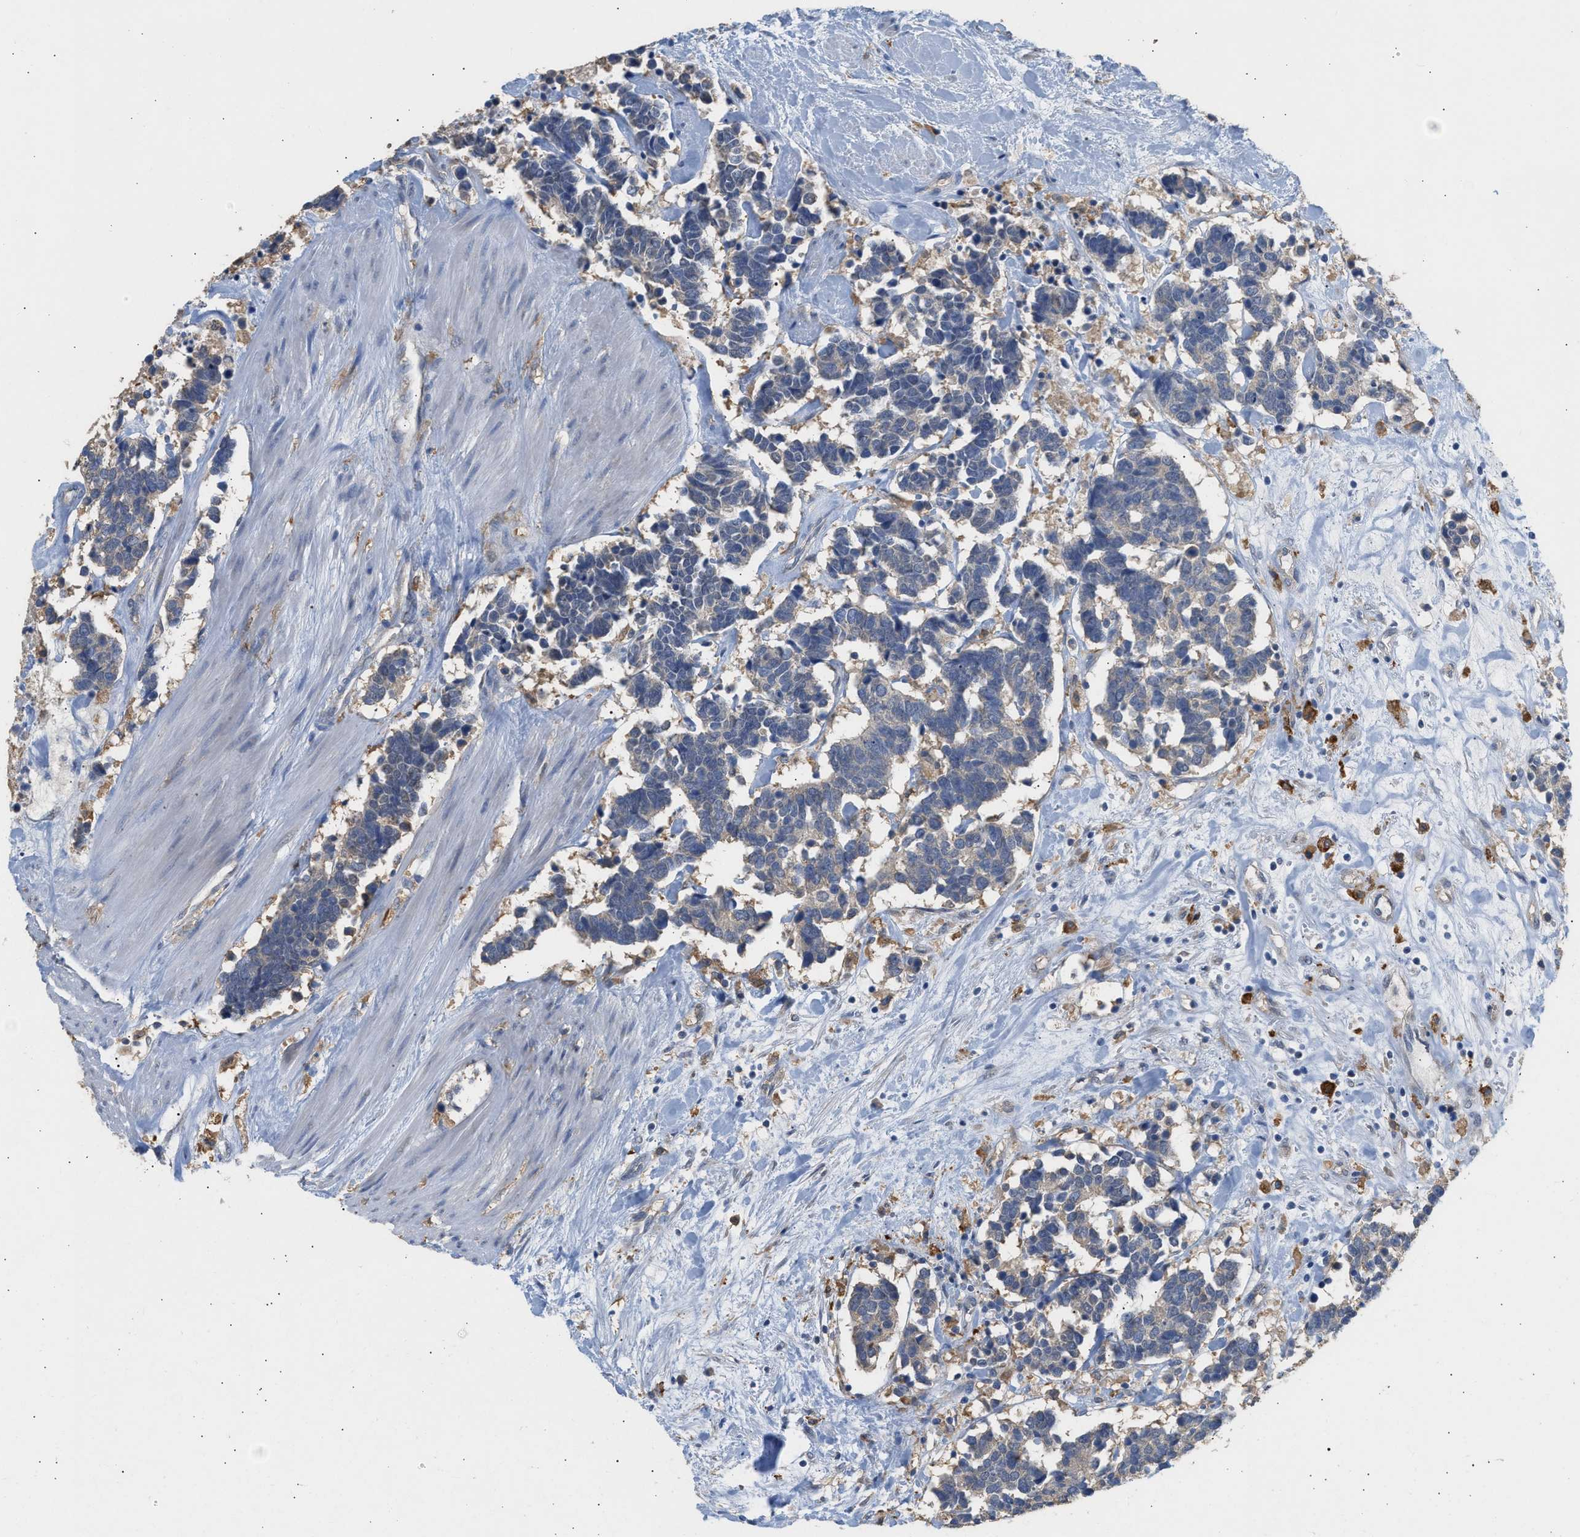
{"staining": {"intensity": "weak", "quantity": "<25%", "location": "cytoplasmic/membranous"}, "tissue": "carcinoid", "cell_type": "Tumor cells", "image_type": "cancer", "snomed": [{"axis": "morphology", "description": "Carcinoma, NOS"}, {"axis": "morphology", "description": "Carcinoid, malignant, NOS"}, {"axis": "topography", "description": "Urinary bladder"}], "caption": "The micrograph reveals no staining of tumor cells in carcinoid.", "gene": "GCN1", "patient": {"sex": "male", "age": 57}}